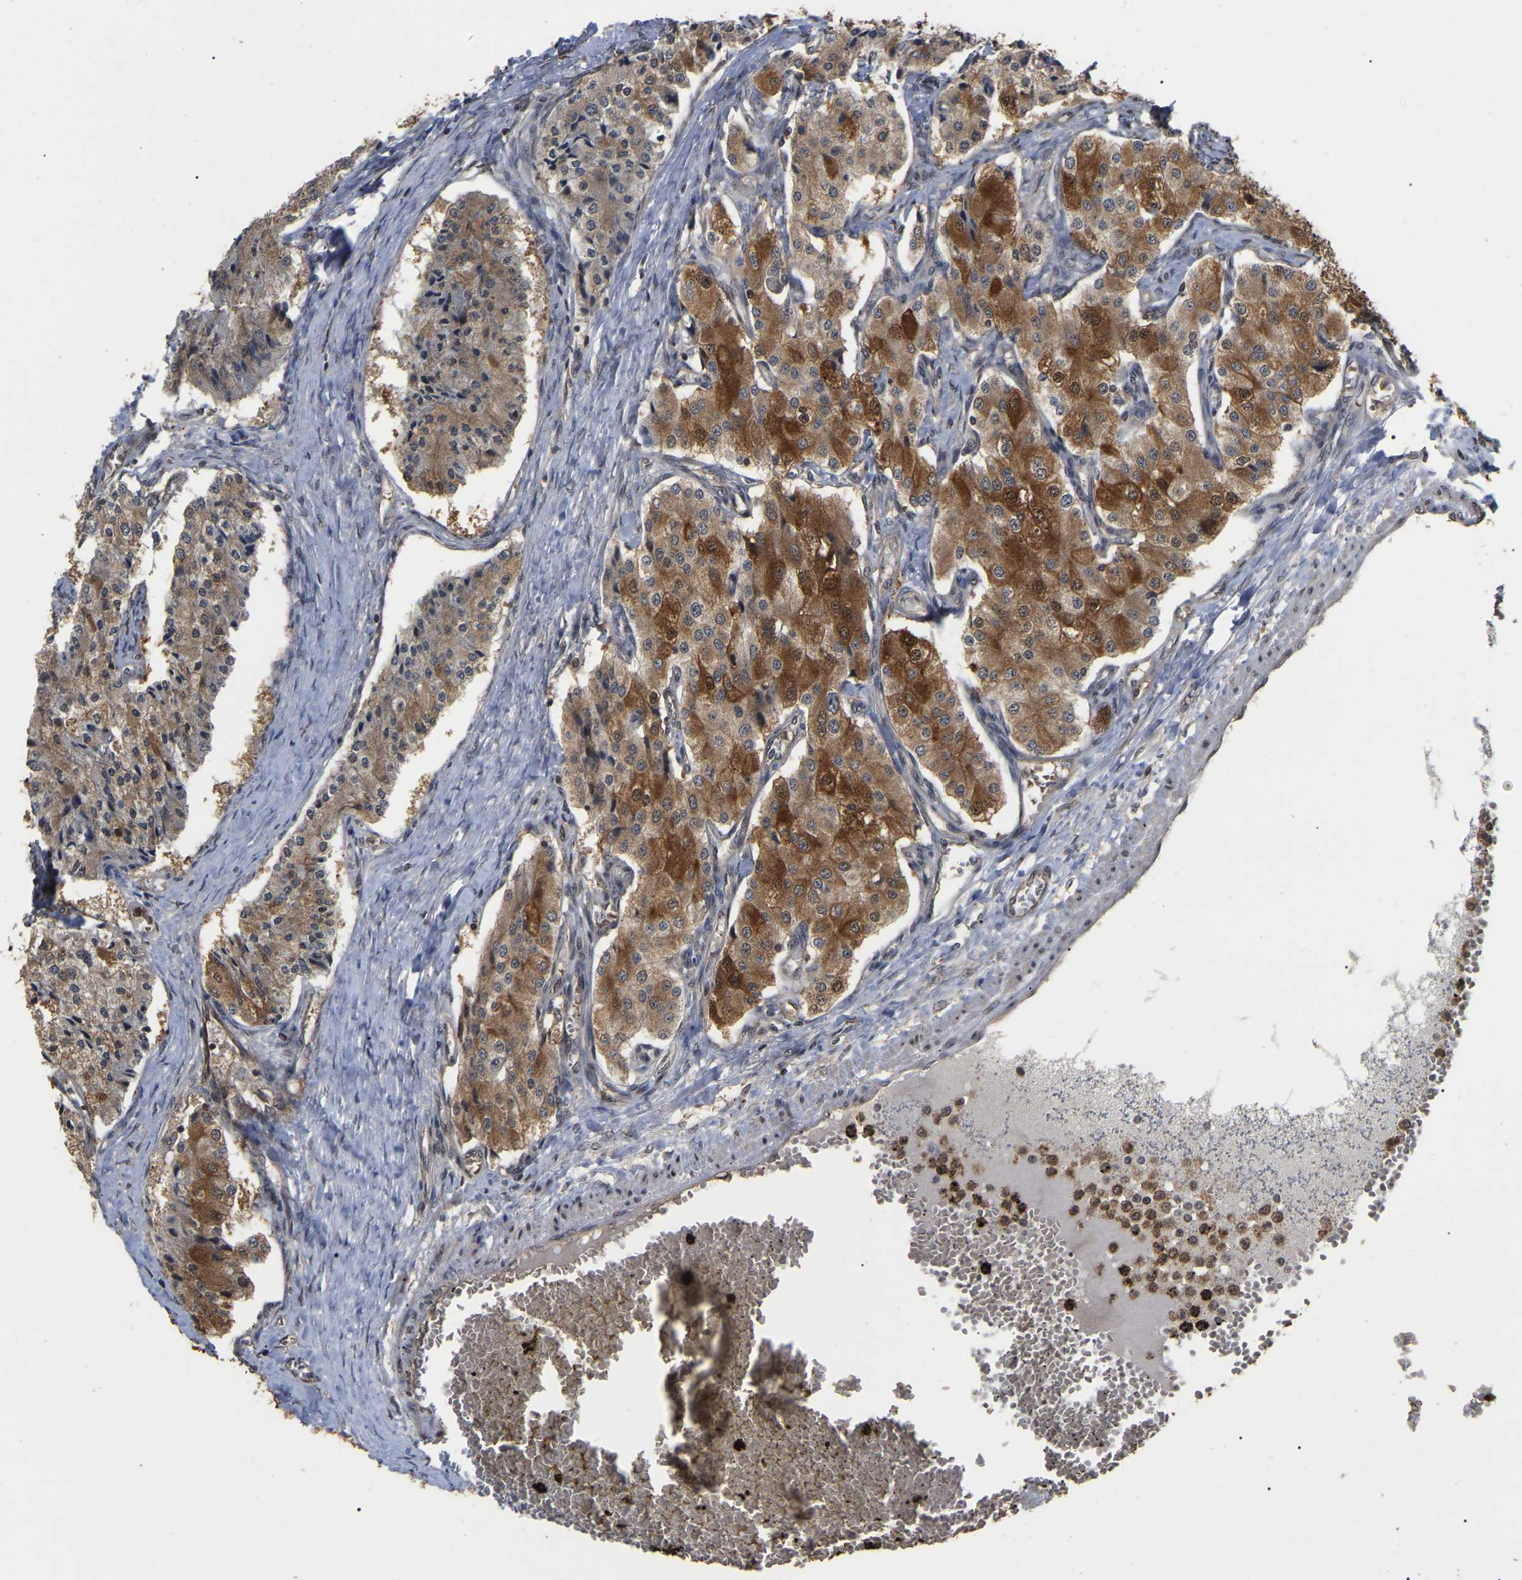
{"staining": {"intensity": "strong", "quantity": ">75%", "location": "cytoplasmic/membranous"}, "tissue": "carcinoid", "cell_type": "Tumor cells", "image_type": "cancer", "snomed": [{"axis": "morphology", "description": "Carcinoid, malignant, NOS"}, {"axis": "topography", "description": "Colon"}], "caption": "Tumor cells show high levels of strong cytoplasmic/membranous expression in approximately >75% of cells in human carcinoid. (DAB (3,3'-diaminobenzidine) = brown stain, brightfield microscopy at high magnification).", "gene": "FAM219A", "patient": {"sex": "female", "age": 52}}